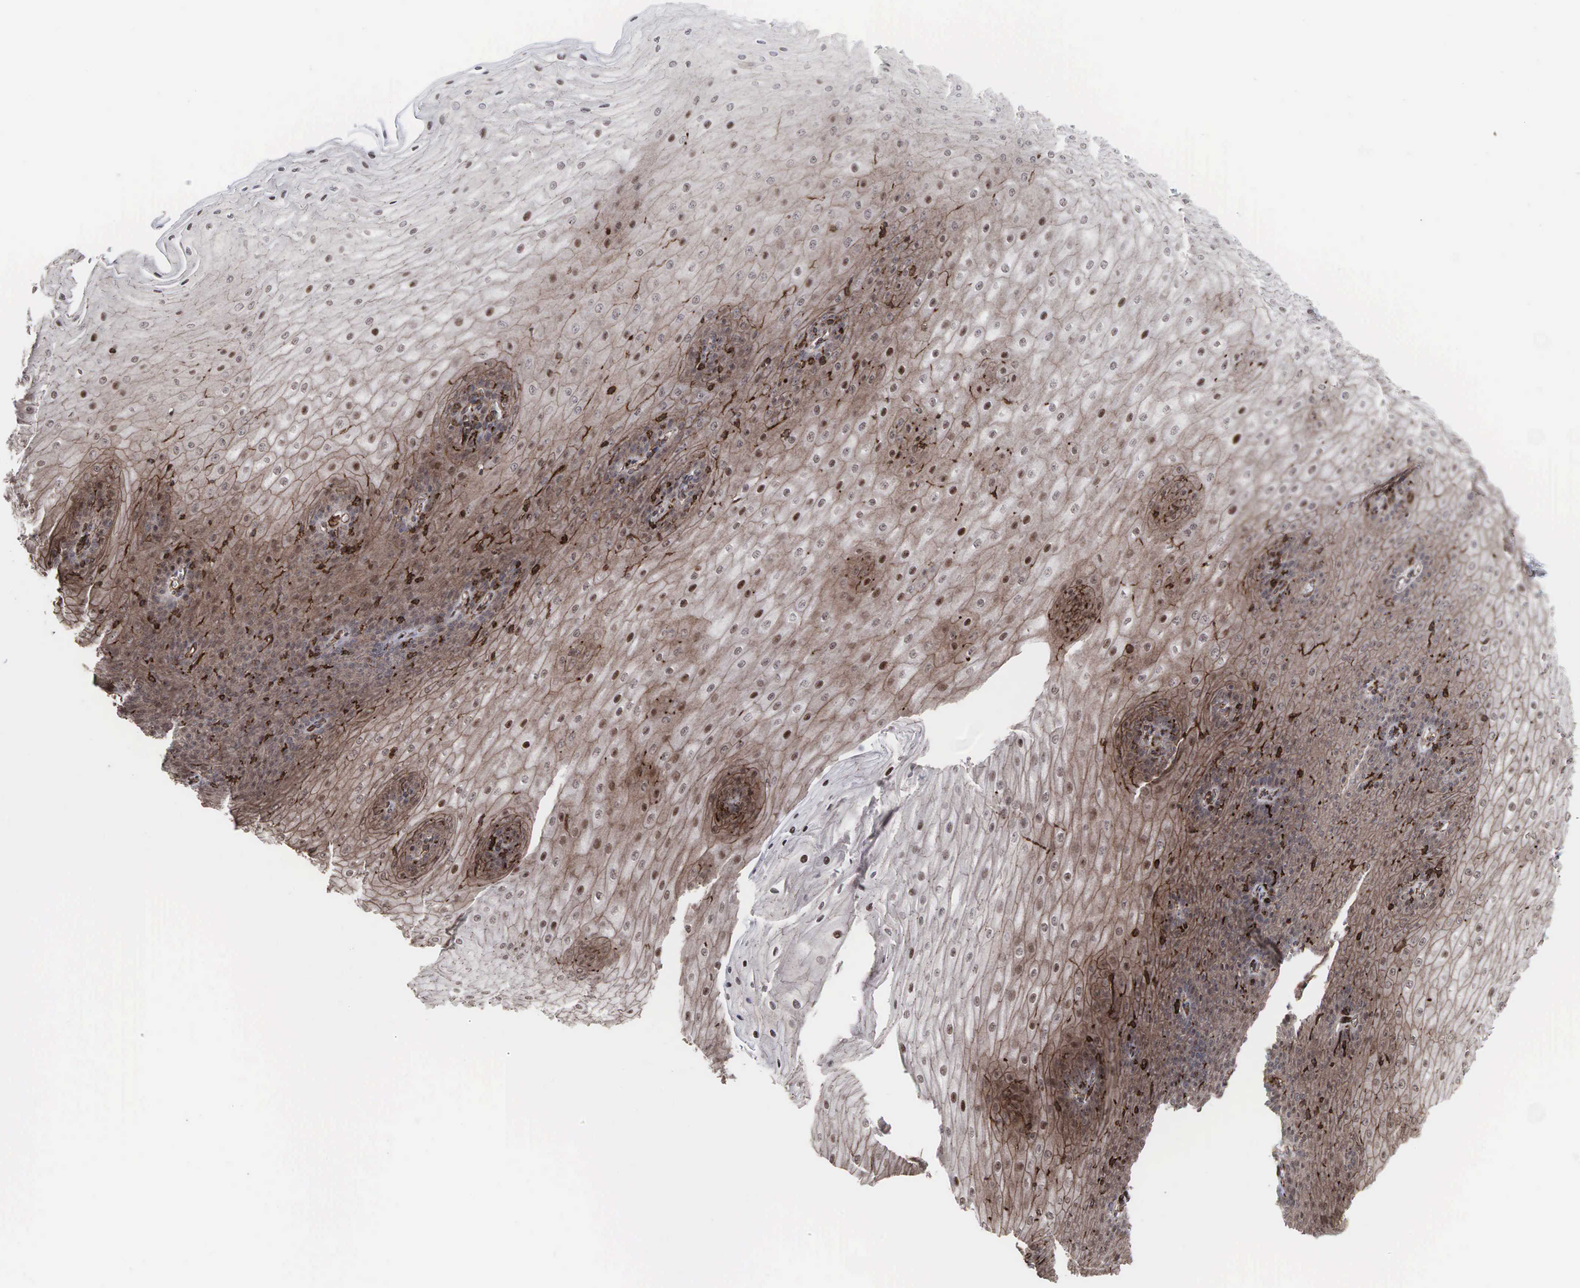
{"staining": {"intensity": "moderate", "quantity": ">75%", "location": "cytoplasmic/membranous,nuclear"}, "tissue": "esophagus", "cell_type": "Squamous epithelial cells", "image_type": "normal", "snomed": [{"axis": "morphology", "description": "Normal tissue, NOS"}, {"axis": "topography", "description": "Esophagus"}], "caption": "Squamous epithelial cells exhibit moderate cytoplasmic/membranous,nuclear positivity in about >75% of cells in normal esophagus. (DAB = brown stain, brightfield microscopy at high magnification).", "gene": "GPRASP1", "patient": {"sex": "male", "age": 65}}